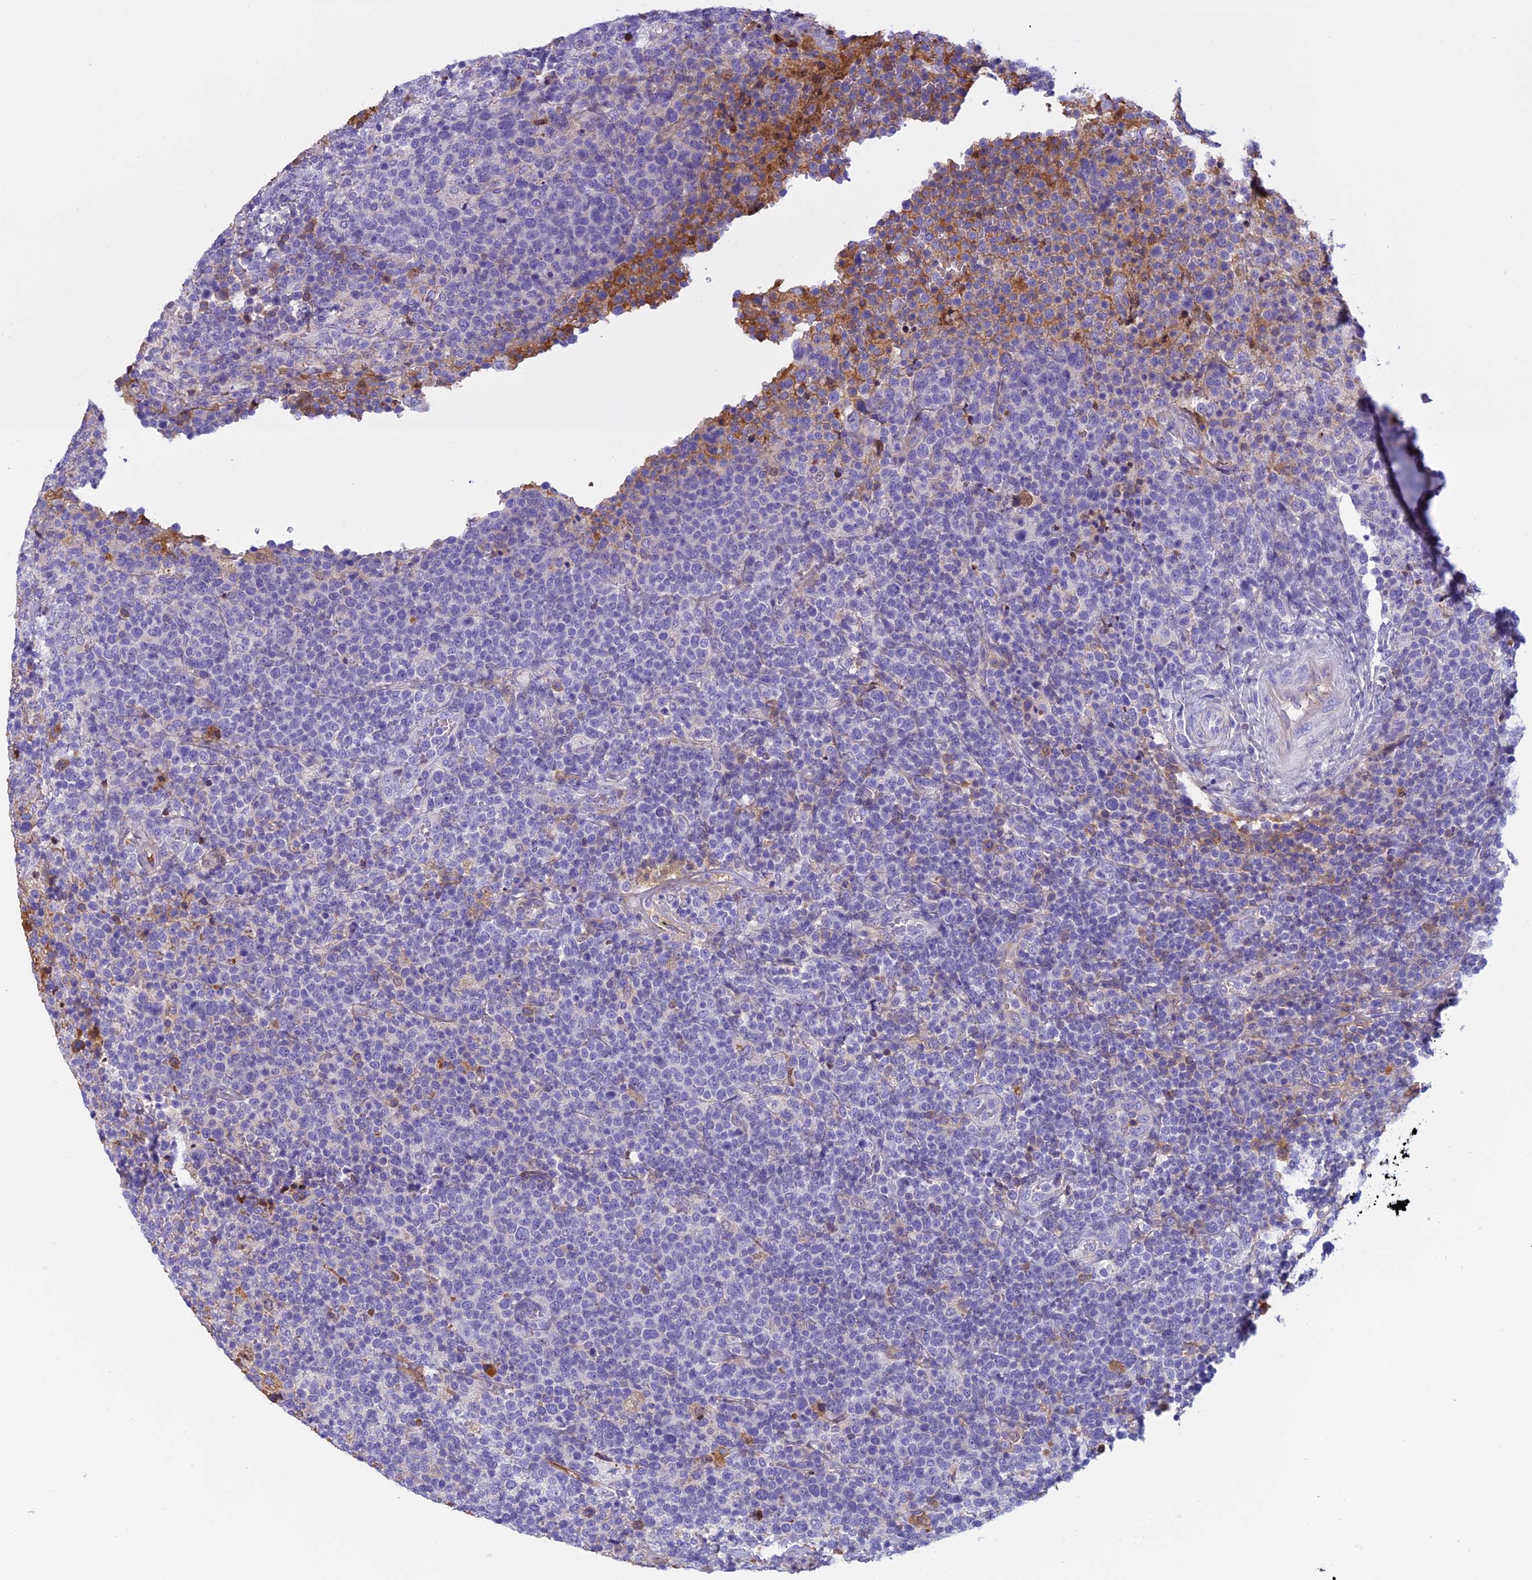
{"staining": {"intensity": "negative", "quantity": "none", "location": "none"}, "tissue": "lymphoma", "cell_type": "Tumor cells", "image_type": "cancer", "snomed": [{"axis": "morphology", "description": "Malignant lymphoma, non-Hodgkin's type, High grade"}, {"axis": "topography", "description": "Lymph node"}], "caption": "A high-resolution photomicrograph shows IHC staining of high-grade malignant lymphoma, non-Hodgkin's type, which reveals no significant expression in tumor cells. The staining is performed using DAB brown chromogen with nuclei counter-stained in using hematoxylin.", "gene": "ANGPTL2", "patient": {"sex": "male", "age": 61}}